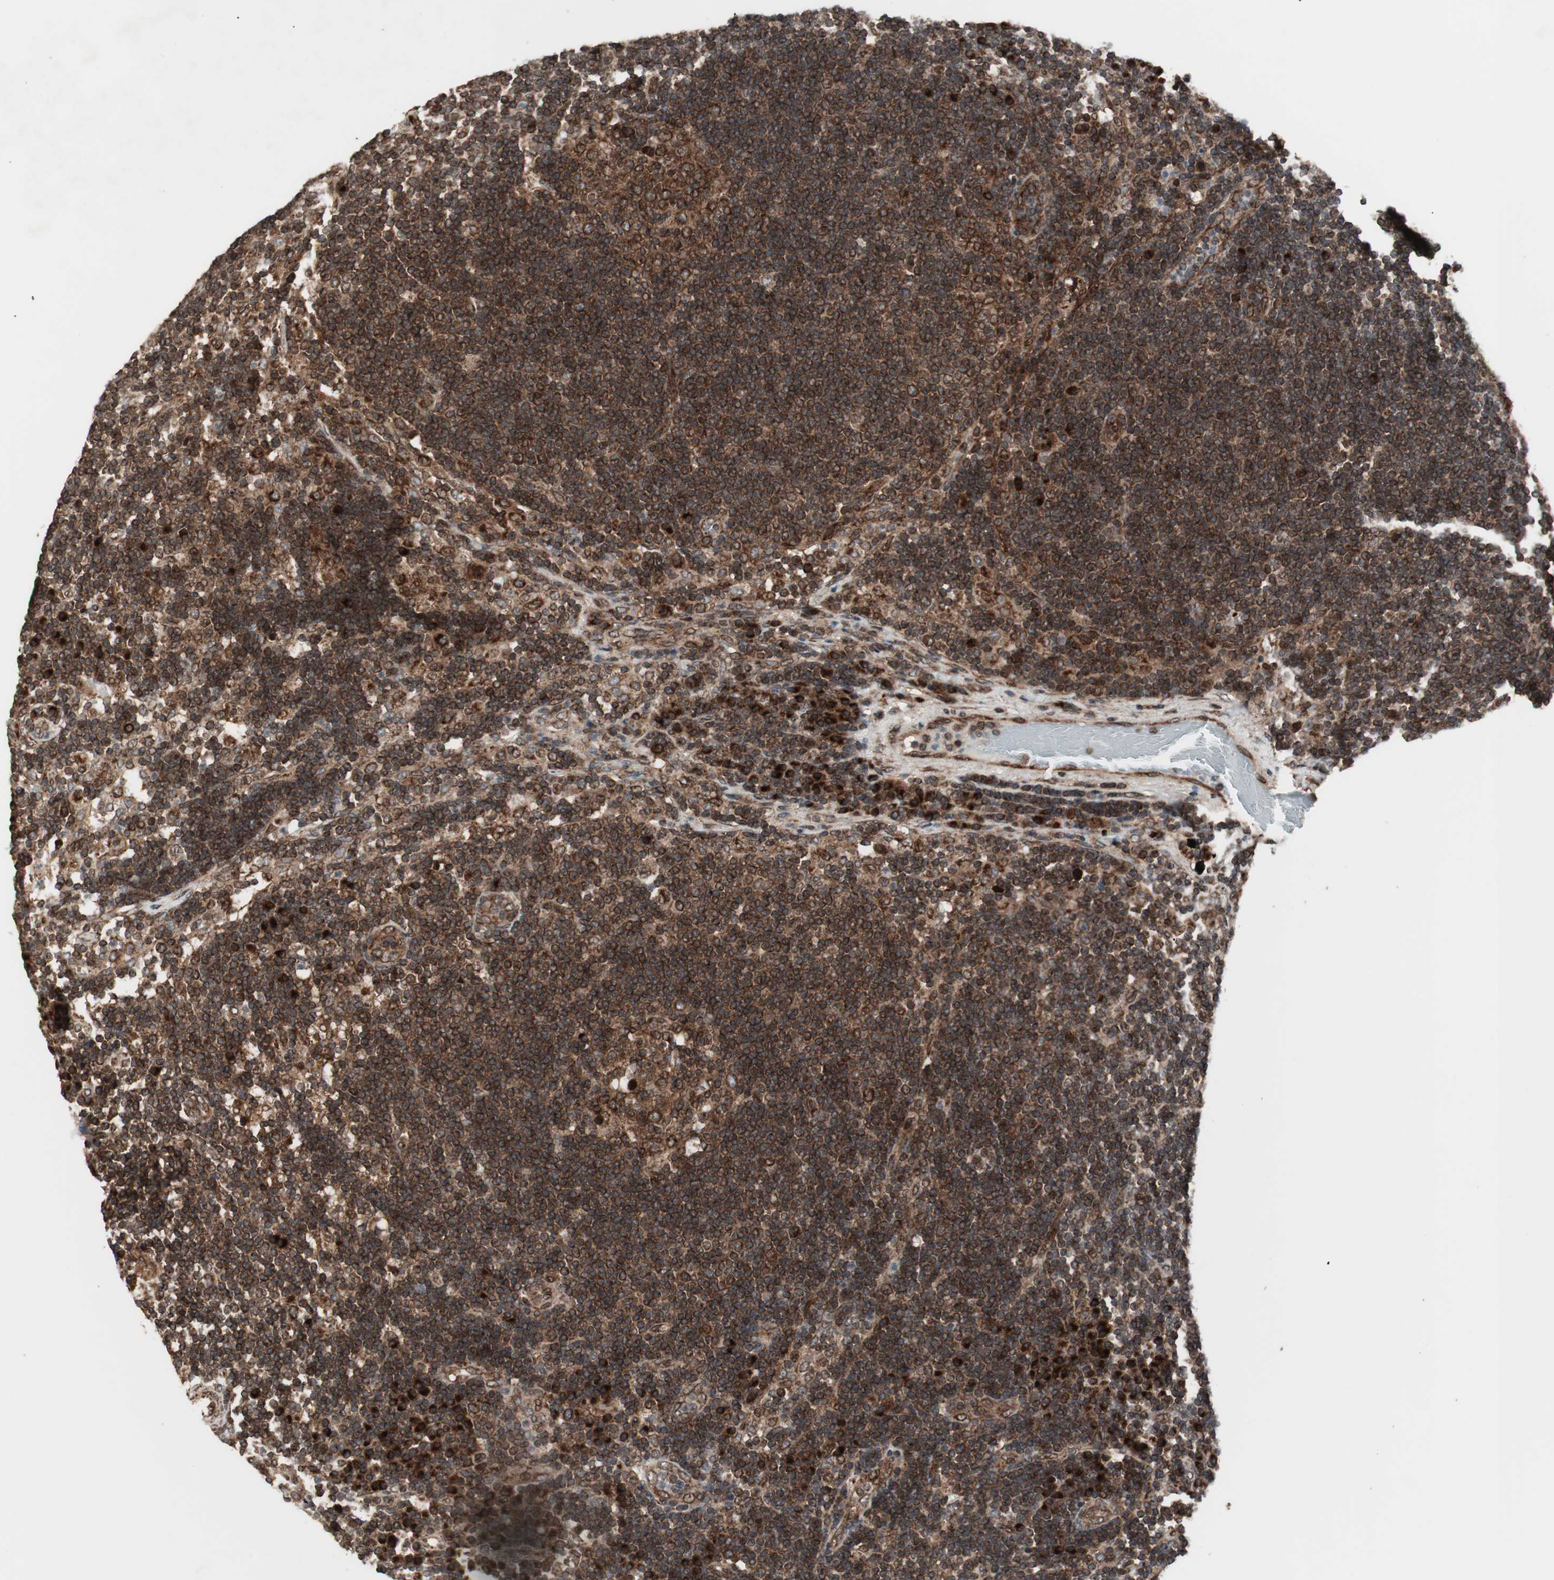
{"staining": {"intensity": "strong", "quantity": ">75%", "location": "cytoplasmic/membranous,nuclear"}, "tissue": "lymph node", "cell_type": "Germinal center cells", "image_type": "normal", "snomed": [{"axis": "morphology", "description": "Normal tissue, NOS"}, {"axis": "morphology", "description": "Squamous cell carcinoma, metastatic, NOS"}, {"axis": "topography", "description": "Lymph node"}], "caption": "Immunohistochemical staining of normal human lymph node demonstrates strong cytoplasmic/membranous,nuclear protein positivity in approximately >75% of germinal center cells.", "gene": "NUP62", "patient": {"sex": "female", "age": 53}}